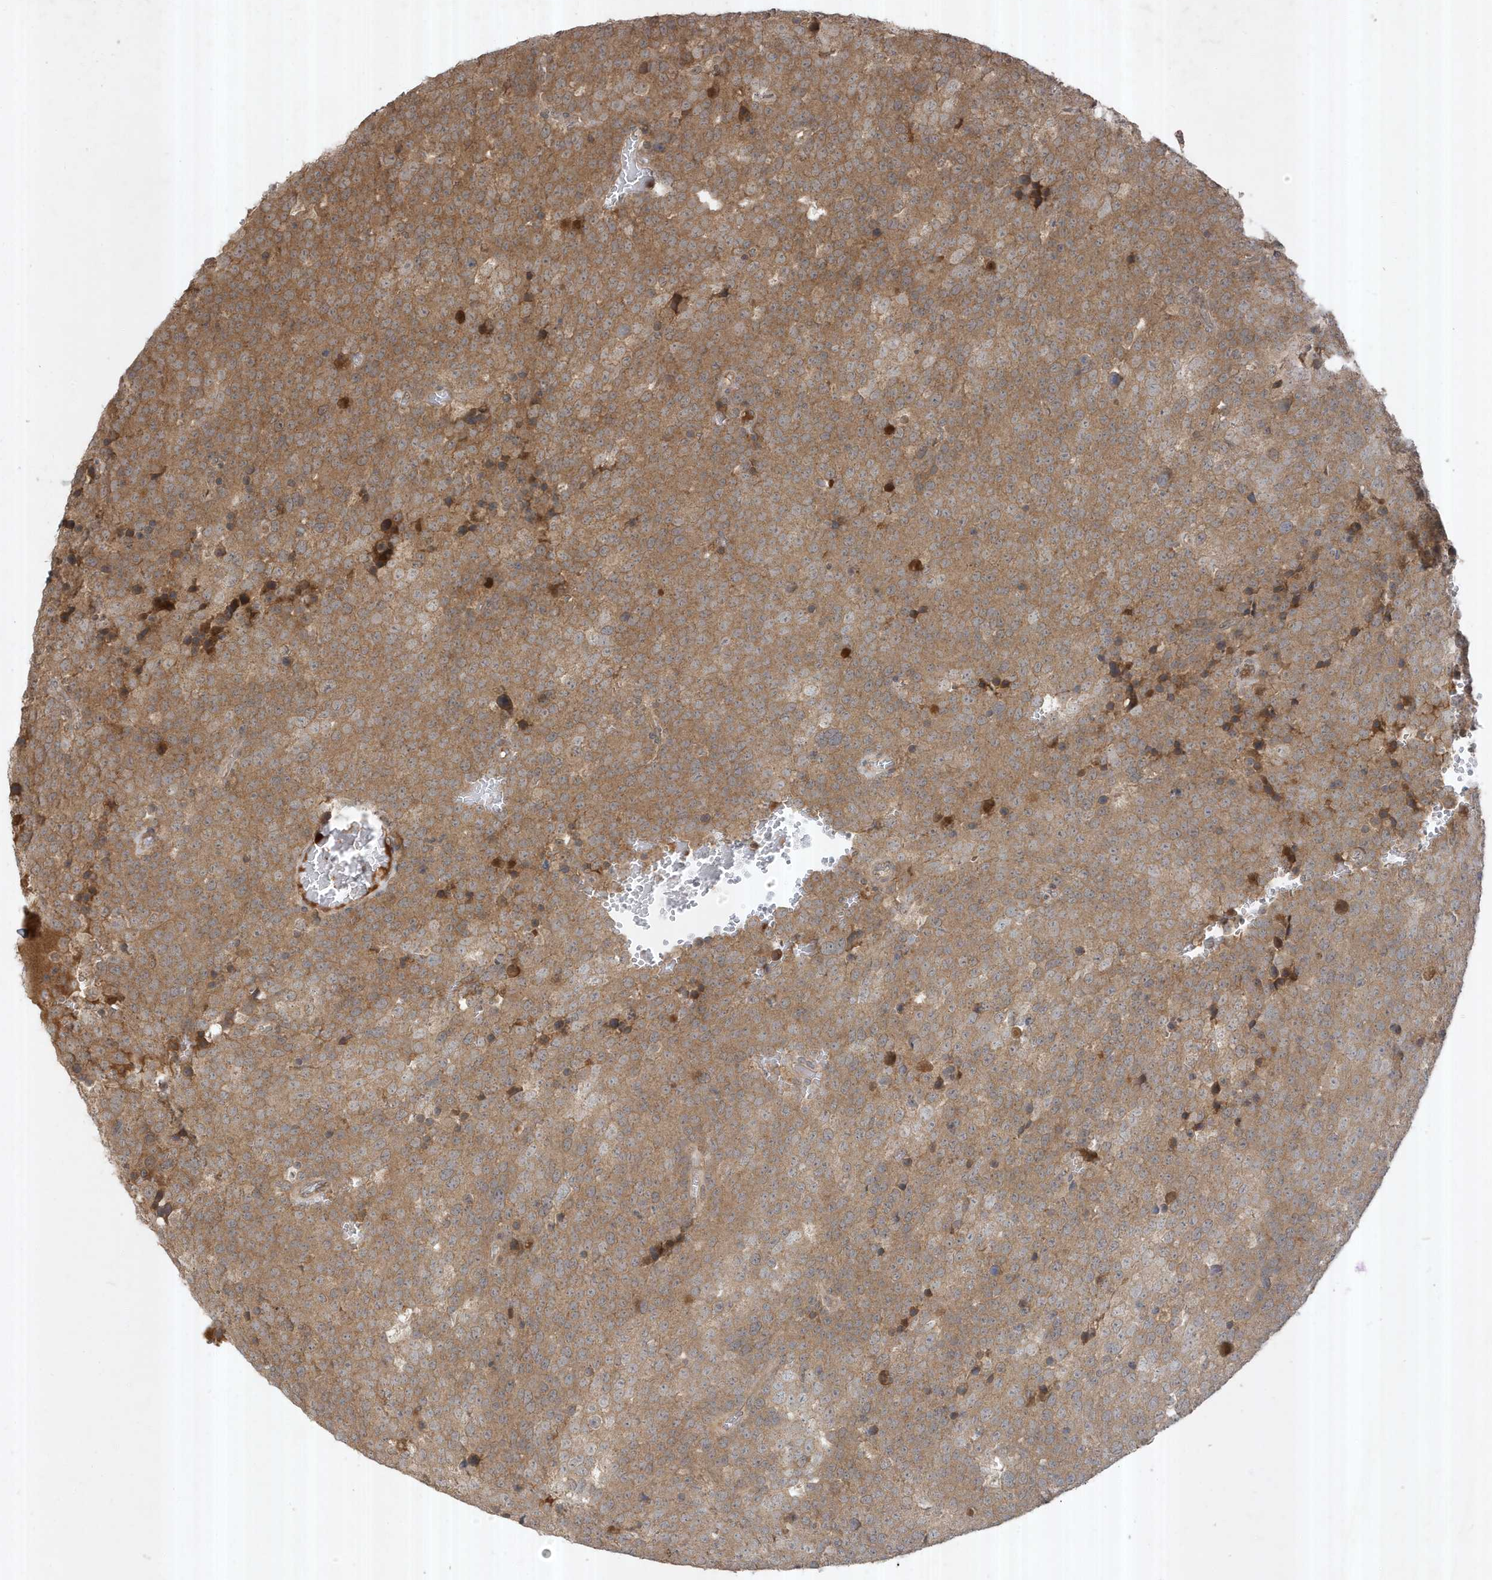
{"staining": {"intensity": "moderate", "quantity": ">75%", "location": "cytoplasmic/membranous"}, "tissue": "testis cancer", "cell_type": "Tumor cells", "image_type": "cancer", "snomed": [{"axis": "morphology", "description": "Seminoma, NOS"}, {"axis": "topography", "description": "Testis"}], "caption": "Human testis cancer (seminoma) stained with a protein marker exhibits moderate staining in tumor cells.", "gene": "ABCB9", "patient": {"sex": "male", "age": 71}}